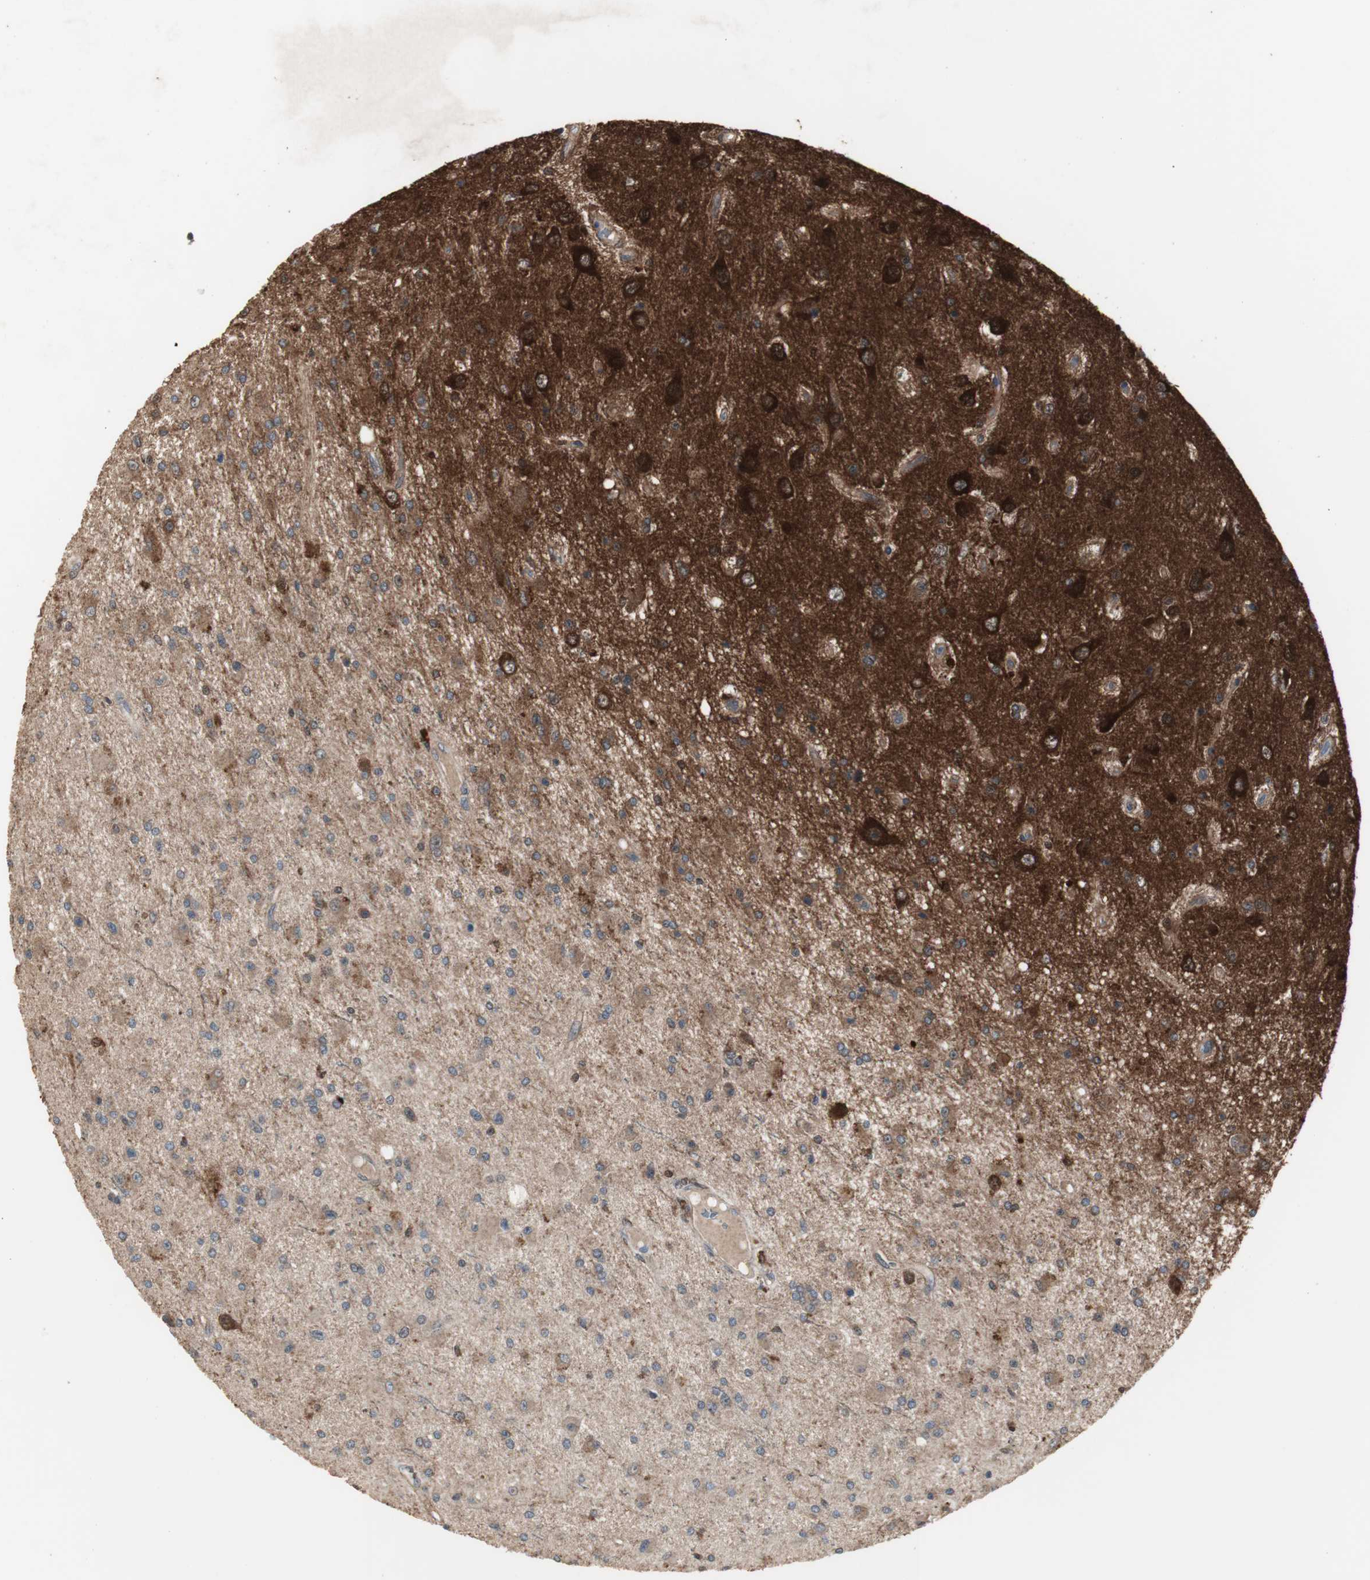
{"staining": {"intensity": "moderate", "quantity": "25%-75%", "location": "cytoplasmic/membranous"}, "tissue": "glioma", "cell_type": "Tumor cells", "image_type": "cancer", "snomed": [{"axis": "morphology", "description": "Glioma, malignant, Low grade"}, {"axis": "topography", "description": "Brain"}], "caption": "A brown stain highlights moderate cytoplasmic/membranous positivity of a protein in low-grade glioma (malignant) tumor cells.", "gene": "HPRT1", "patient": {"sex": "male", "age": 58}}